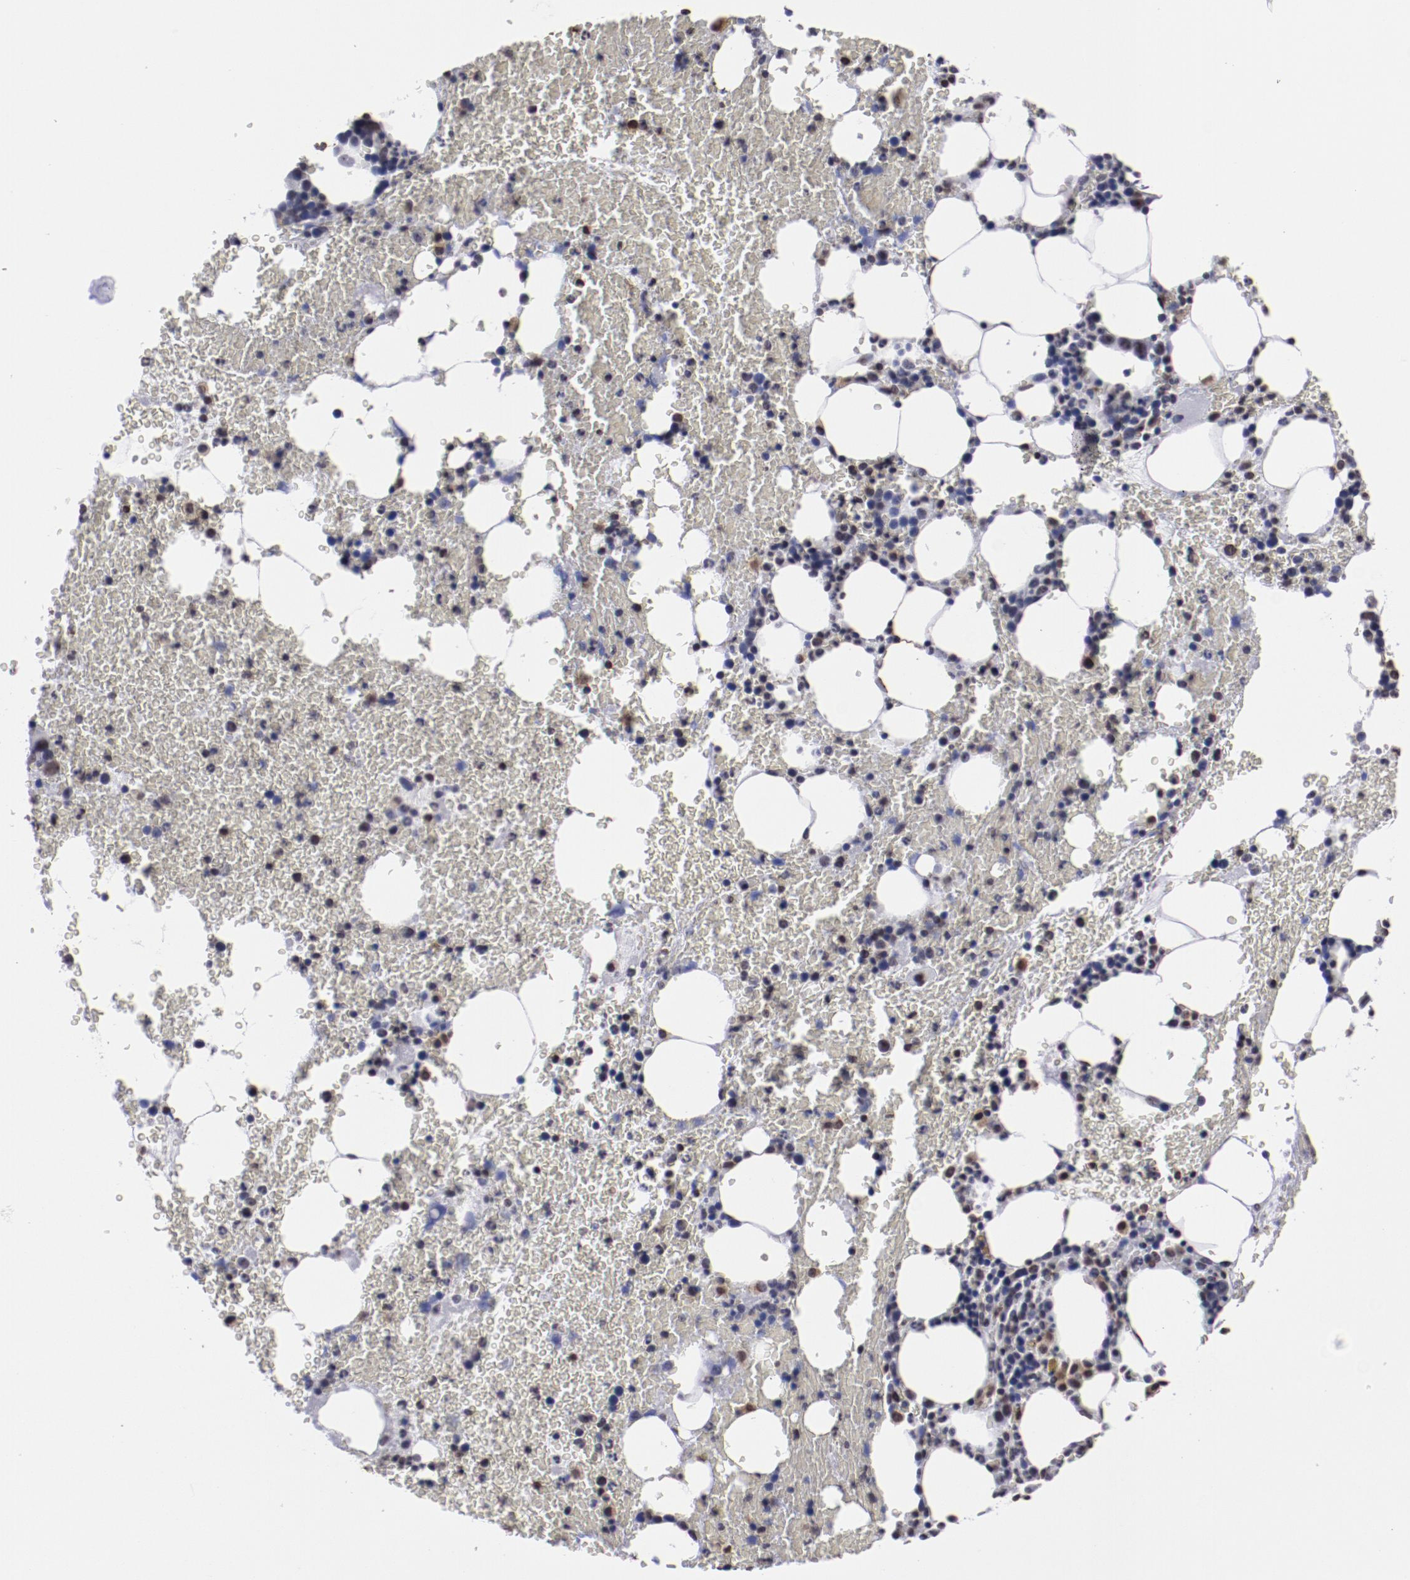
{"staining": {"intensity": "strong", "quantity": ">75%", "location": "nuclear"}, "tissue": "bone marrow", "cell_type": "Hematopoietic cells", "image_type": "normal", "snomed": [{"axis": "morphology", "description": "Normal tissue, NOS"}, {"axis": "topography", "description": "Bone marrow"}], "caption": "Immunohistochemical staining of benign human bone marrow exhibits >75% levels of strong nuclear protein staining in about >75% of hematopoietic cells.", "gene": "HNRNPA1L3", "patient": {"sex": "female", "age": 84}}